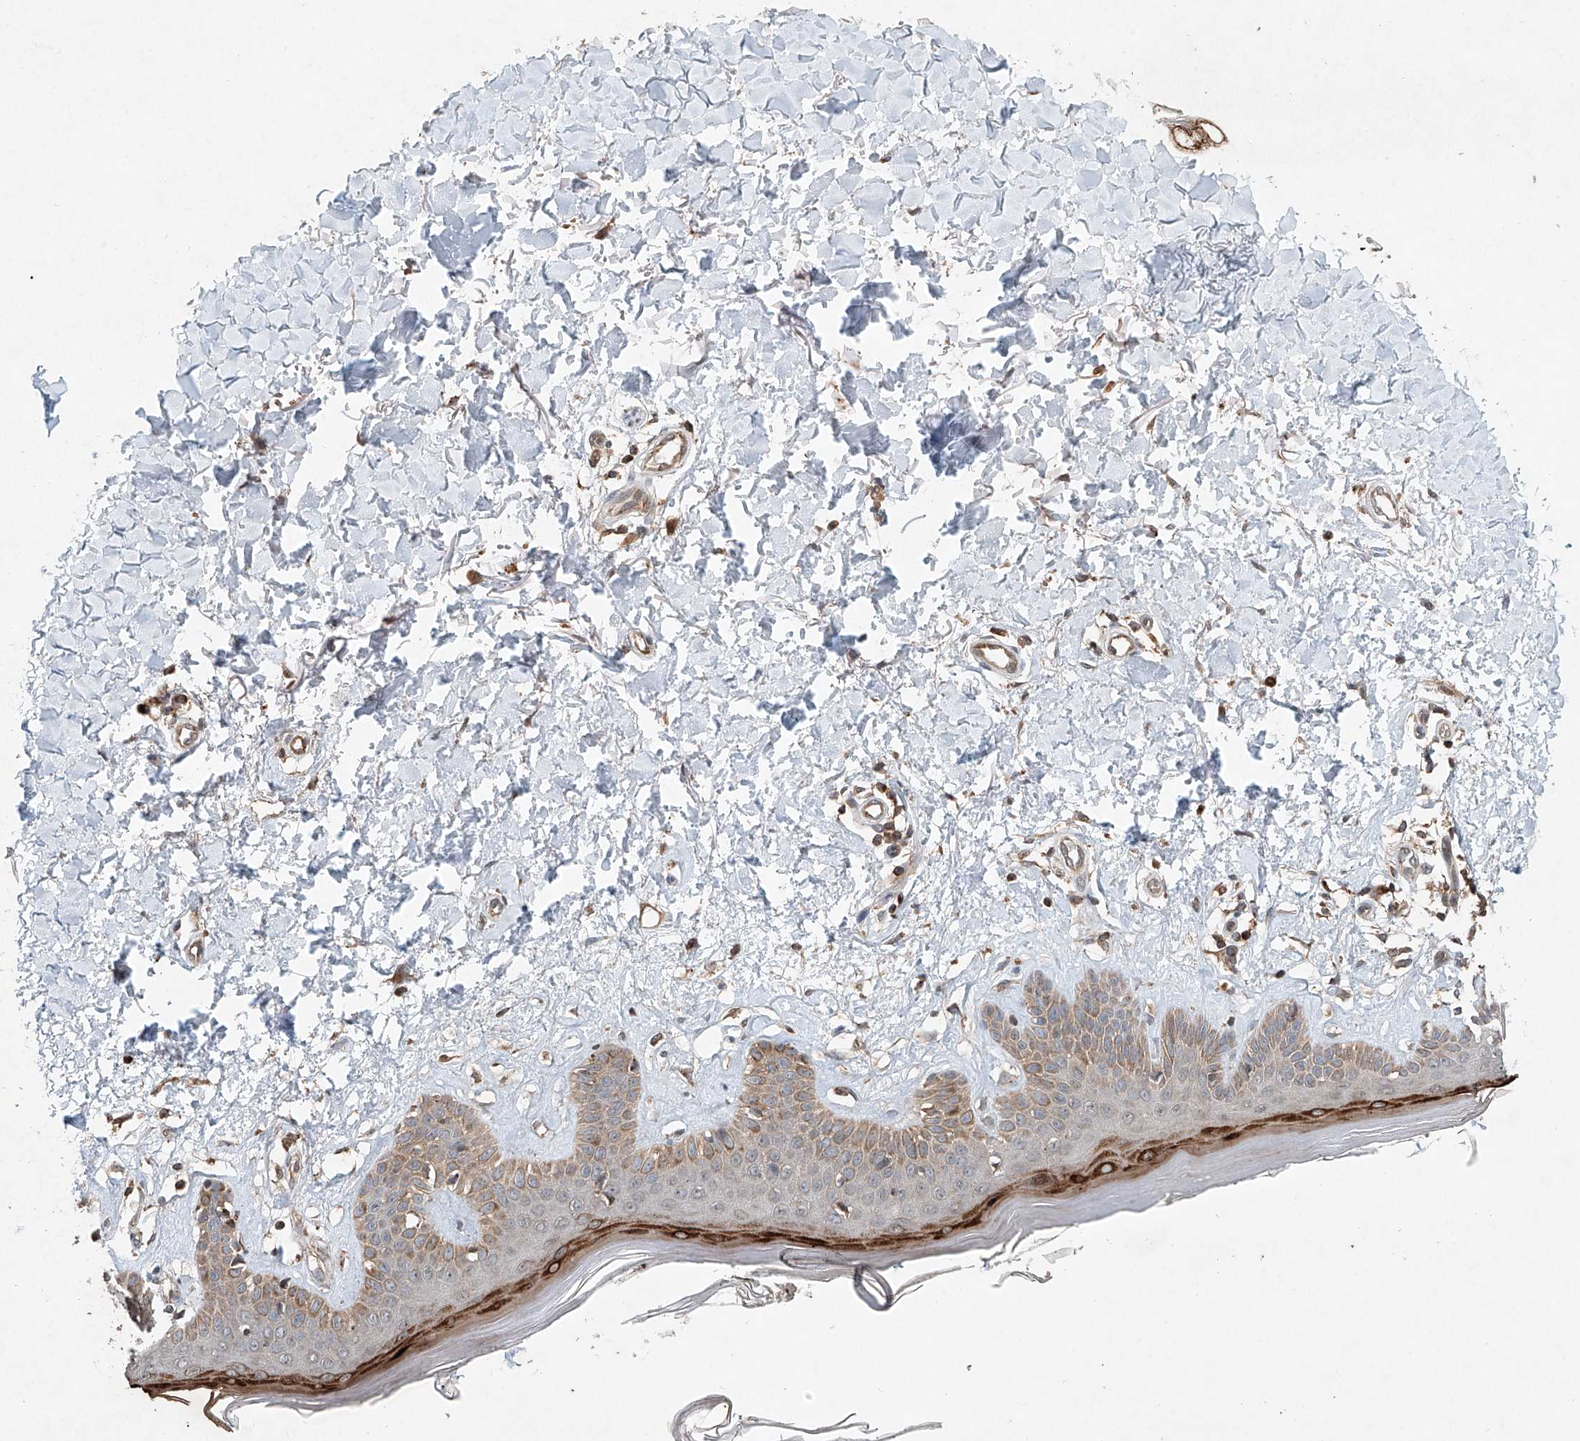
{"staining": {"intensity": "moderate", "quantity": ">75%", "location": "cytoplasmic/membranous"}, "tissue": "skin", "cell_type": "Fibroblasts", "image_type": "normal", "snomed": [{"axis": "morphology", "description": "Normal tissue, NOS"}, {"axis": "topography", "description": "Skin"}], "caption": "The histopathology image demonstrates a brown stain indicating the presence of a protein in the cytoplasmic/membranous of fibroblasts in skin.", "gene": "DCAF11", "patient": {"sex": "female", "age": 64}}